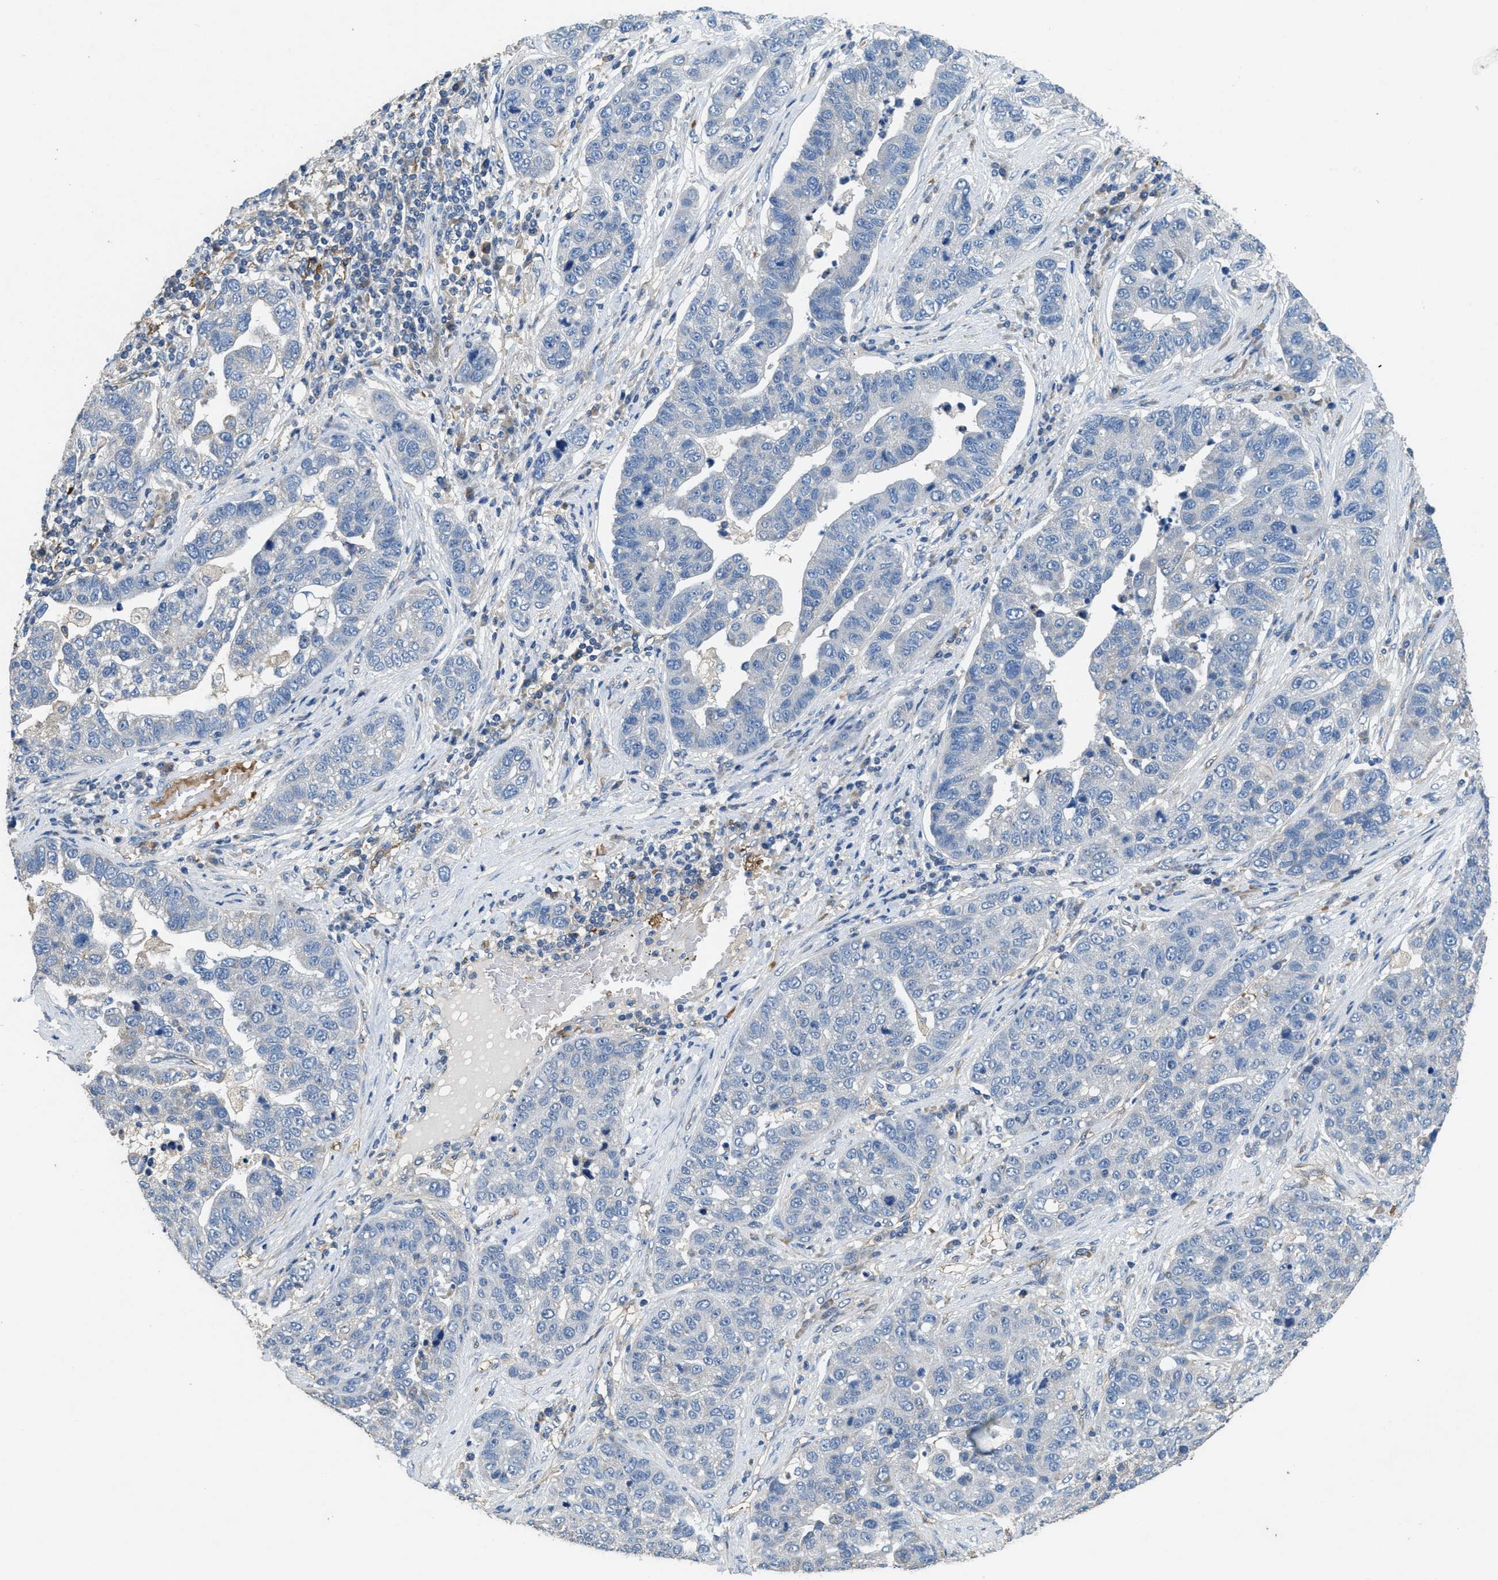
{"staining": {"intensity": "negative", "quantity": "none", "location": "none"}, "tissue": "pancreatic cancer", "cell_type": "Tumor cells", "image_type": "cancer", "snomed": [{"axis": "morphology", "description": "Adenocarcinoma, NOS"}, {"axis": "topography", "description": "Pancreas"}], "caption": "Tumor cells are negative for brown protein staining in adenocarcinoma (pancreatic).", "gene": "DGKE", "patient": {"sex": "female", "age": 61}}